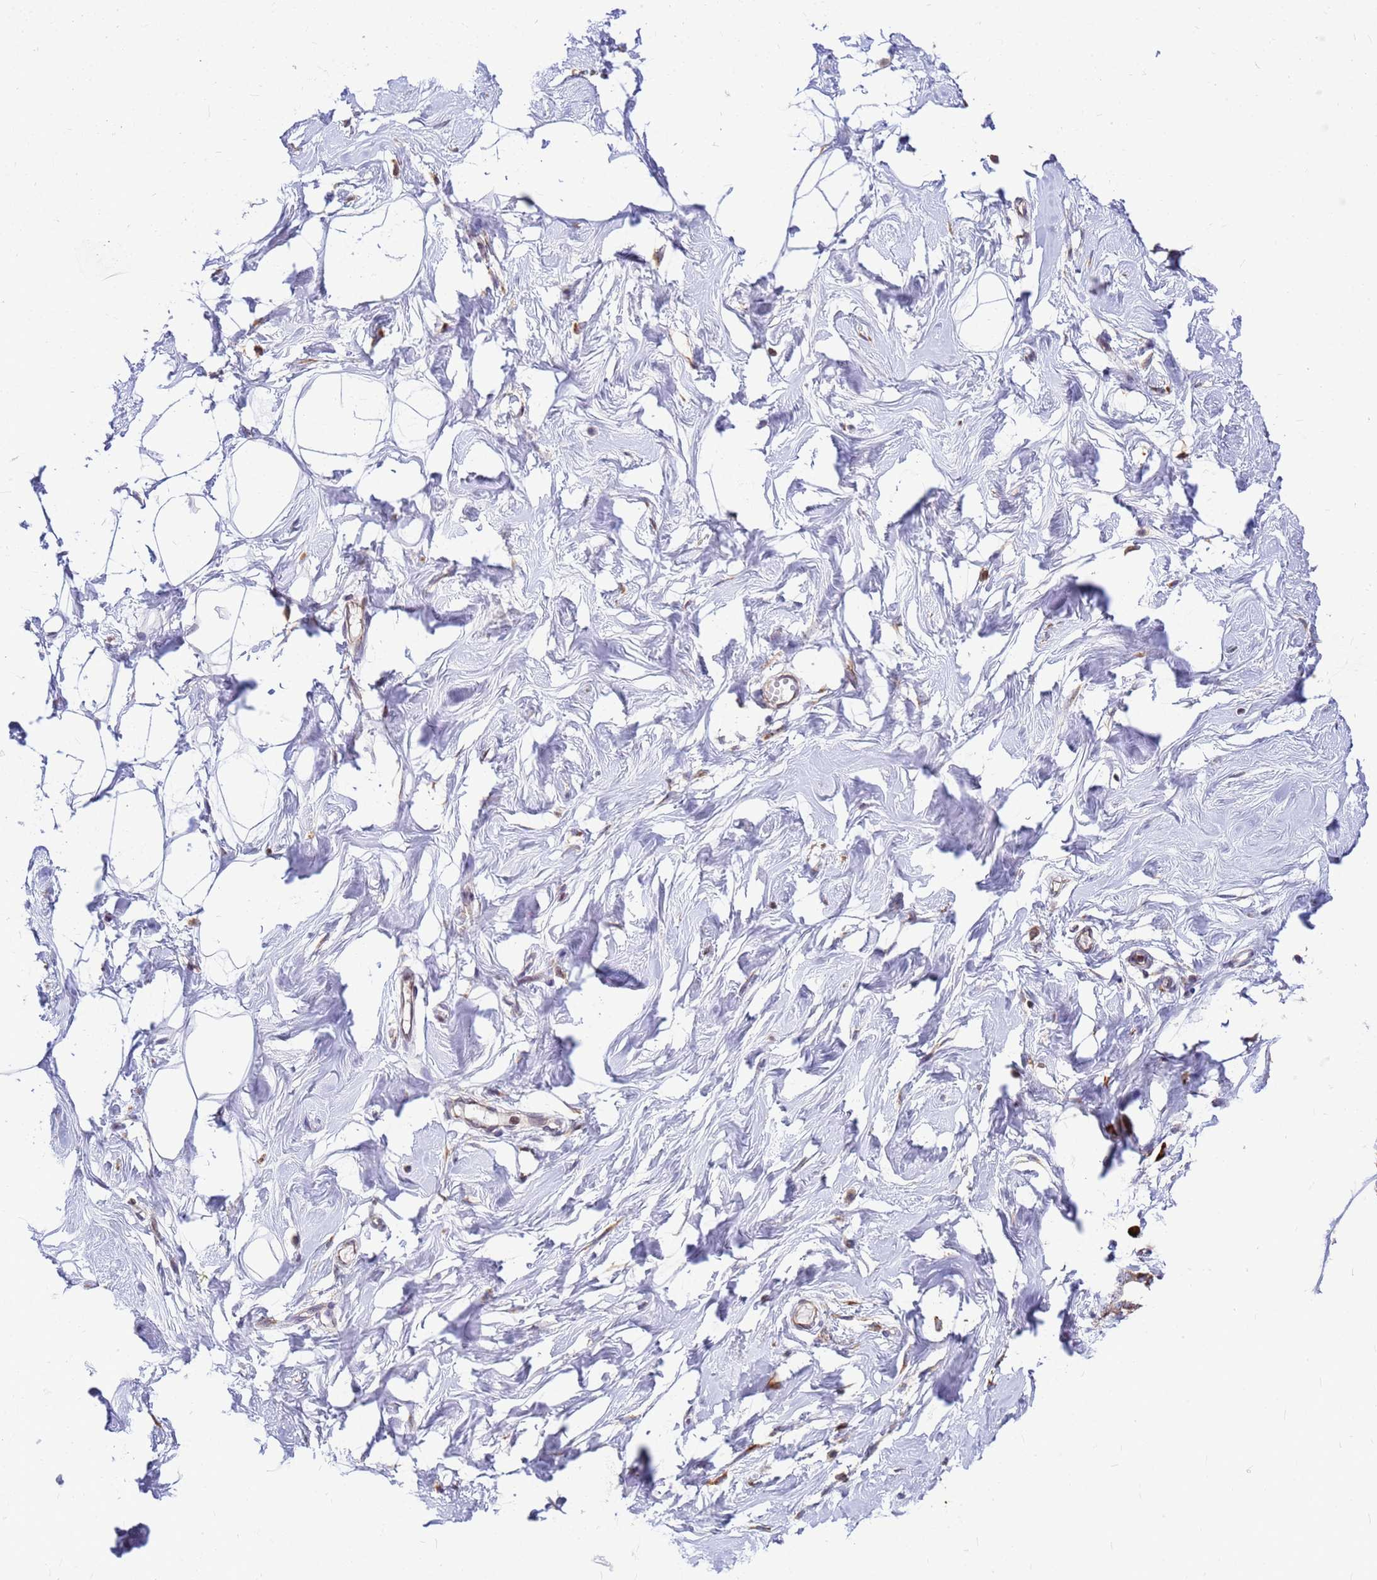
{"staining": {"intensity": "negative", "quantity": "none", "location": "none"}, "tissue": "breast", "cell_type": "Adipocytes", "image_type": "normal", "snomed": [{"axis": "morphology", "description": "Normal tissue, NOS"}, {"axis": "morphology", "description": "Adenoma, NOS"}, {"axis": "topography", "description": "Breast"}], "caption": "IHC micrograph of normal breast stained for a protein (brown), which shows no staining in adipocytes. (Immunohistochemistry, brightfield microscopy, high magnification).", "gene": "SSR4", "patient": {"sex": "female", "age": 23}}